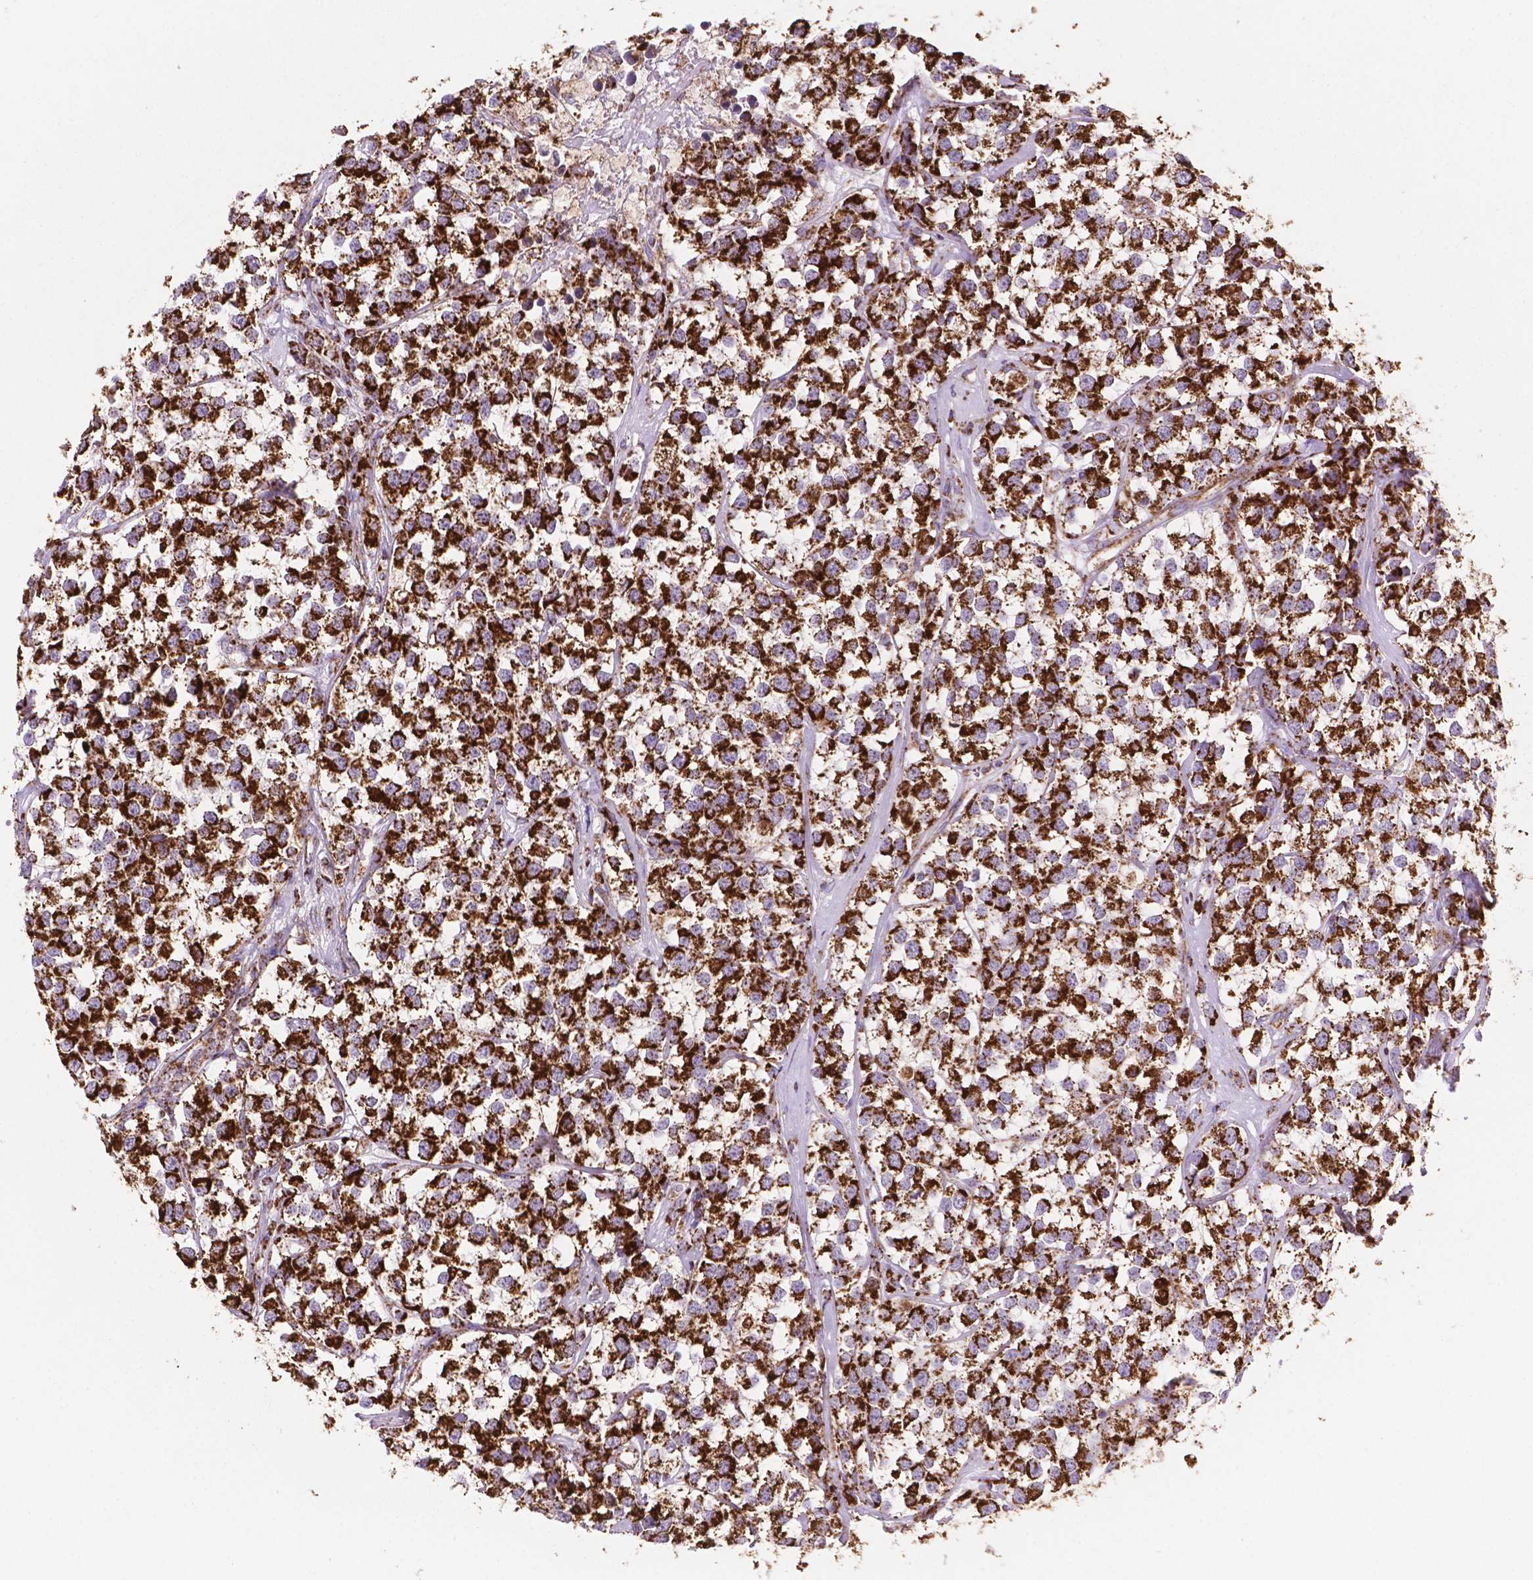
{"staining": {"intensity": "strong", "quantity": ">75%", "location": "cytoplasmic/membranous"}, "tissue": "testis cancer", "cell_type": "Tumor cells", "image_type": "cancer", "snomed": [{"axis": "morphology", "description": "Seminoma, NOS"}, {"axis": "topography", "description": "Testis"}], "caption": "Tumor cells demonstrate strong cytoplasmic/membranous expression in approximately >75% of cells in seminoma (testis). The staining was performed using DAB, with brown indicating positive protein expression. Nuclei are stained blue with hematoxylin.", "gene": "HSPD1", "patient": {"sex": "male", "age": 59}}